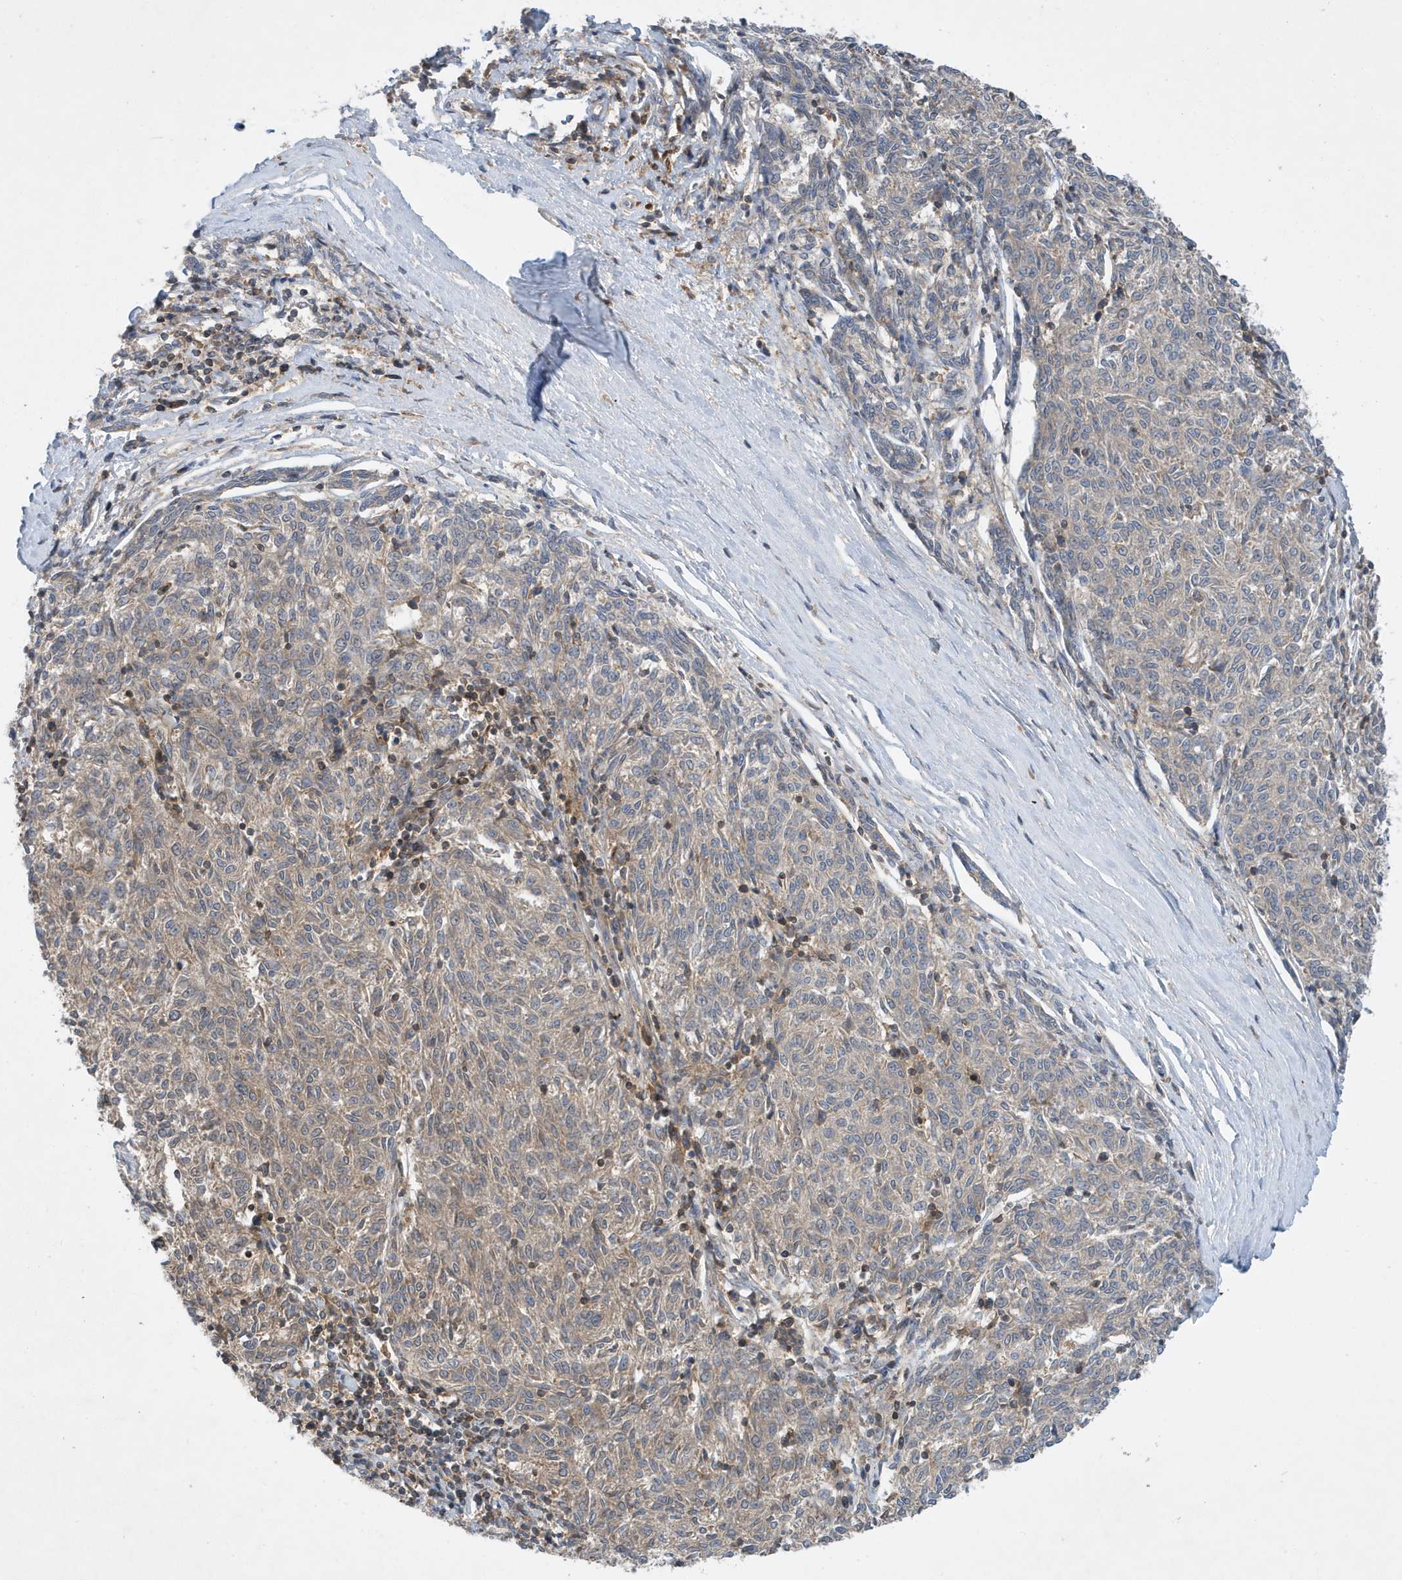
{"staining": {"intensity": "negative", "quantity": "none", "location": "none"}, "tissue": "melanoma", "cell_type": "Tumor cells", "image_type": "cancer", "snomed": [{"axis": "morphology", "description": "Malignant melanoma, NOS"}, {"axis": "topography", "description": "Skin"}], "caption": "IHC photomicrograph of human malignant melanoma stained for a protein (brown), which demonstrates no expression in tumor cells. (DAB (3,3'-diaminobenzidine) immunohistochemistry (IHC) visualized using brightfield microscopy, high magnification).", "gene": "NSUN3", "patient": {"sex": "female", "age": 72}}